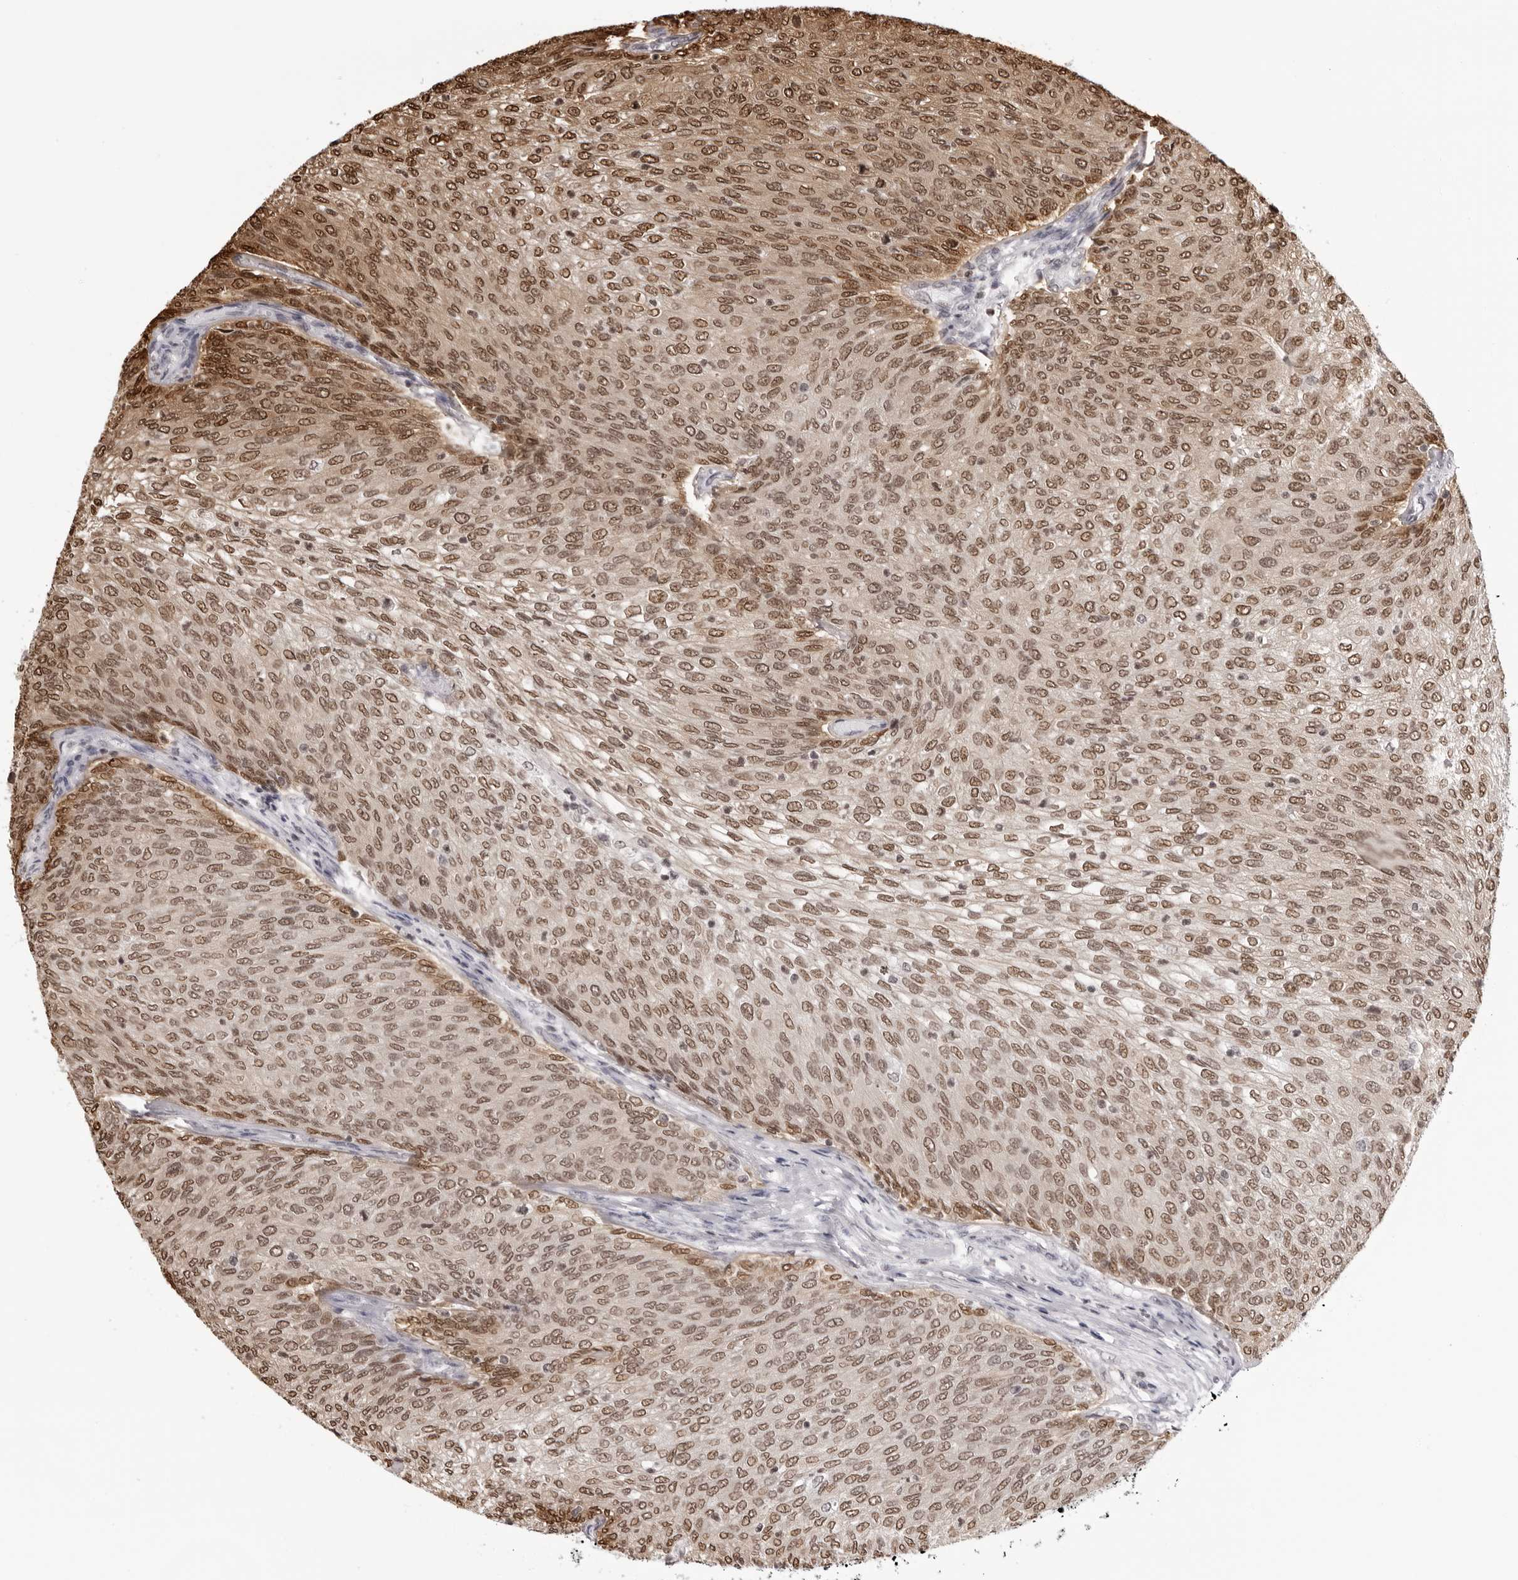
{"staining": {"intensity": "moderate", "quantity": ">75%", "location": "nuclear"}, "tissue": "urothelial cancer", "cell_type": "Tumor cells", "image_type": "cancer", "snomed": [{"axis": "morphology", "description": "Urothelial carcinoma, Low grade"}, {"axis": "topography", "description": "Urinary bladder"}], "caption": "Immunohistochemical staining of urothelial cancer demonstrates medium levels of moderate nuclear protein positivity in approximately >75% of tumor cells.", "gene": "HSPA4", "patient": {"sex": "female", "age": 79}}